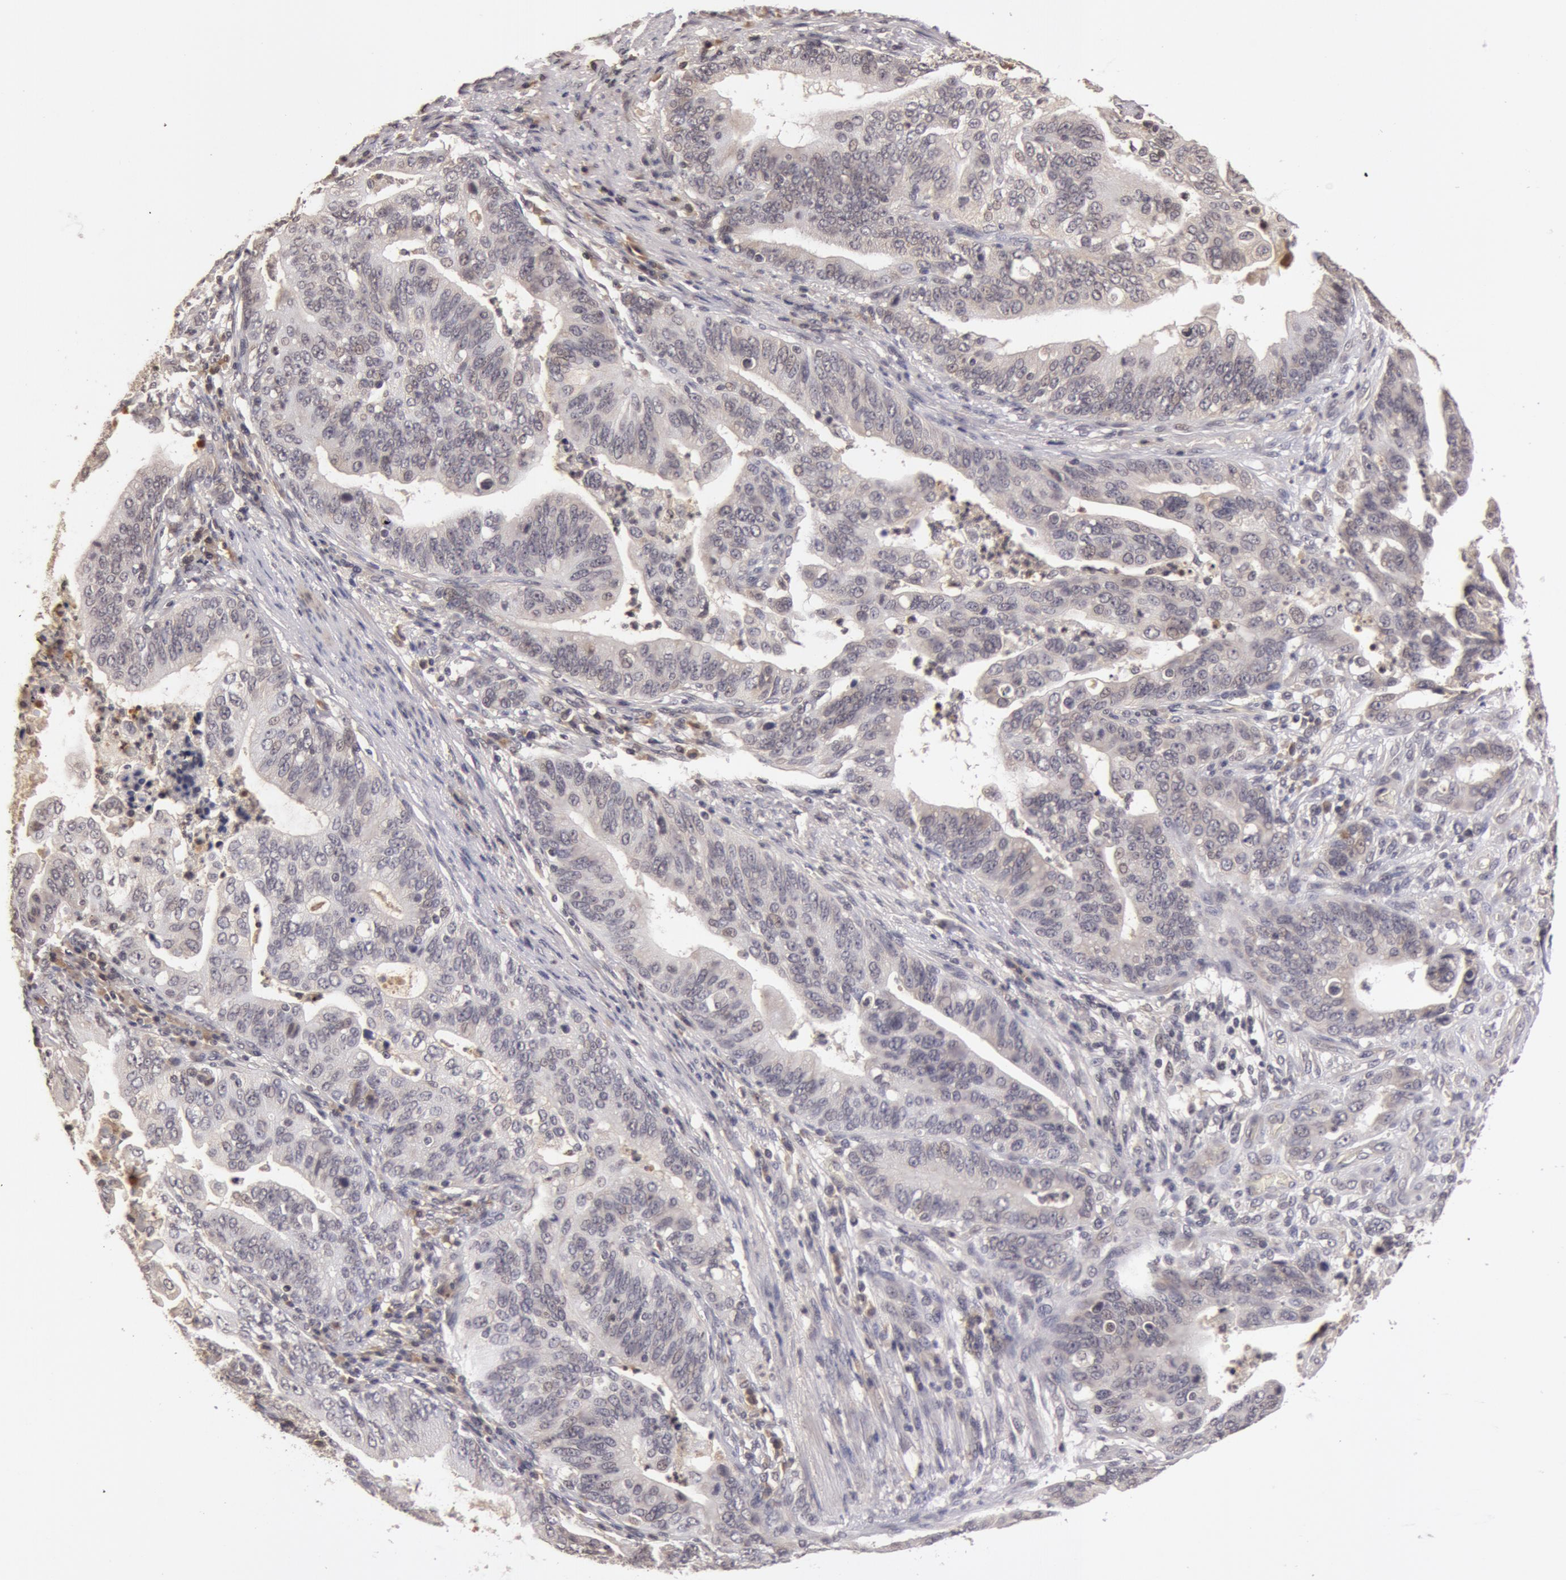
{"staining": {"intensity": "weak", "quantity": ">75%", "location": "cytoplasmic/membranous"}, "tissue": "stomach cancer", "cell_type": "Tumor cells", "image_type": "cancer", "snomed": [{"axis": "morphology", "description": "Adenocarcinoma, NOS"}, {"axis": "topography", "description": "Stomach, upper"}], "caption": "Weak cytoplasmic/membranous protein expression is identified in approximately >75% of tumor cells in adenocarcinoma (stomach).", "gene": "BCHE", "patient": {"sex": "female", "age": 50}}